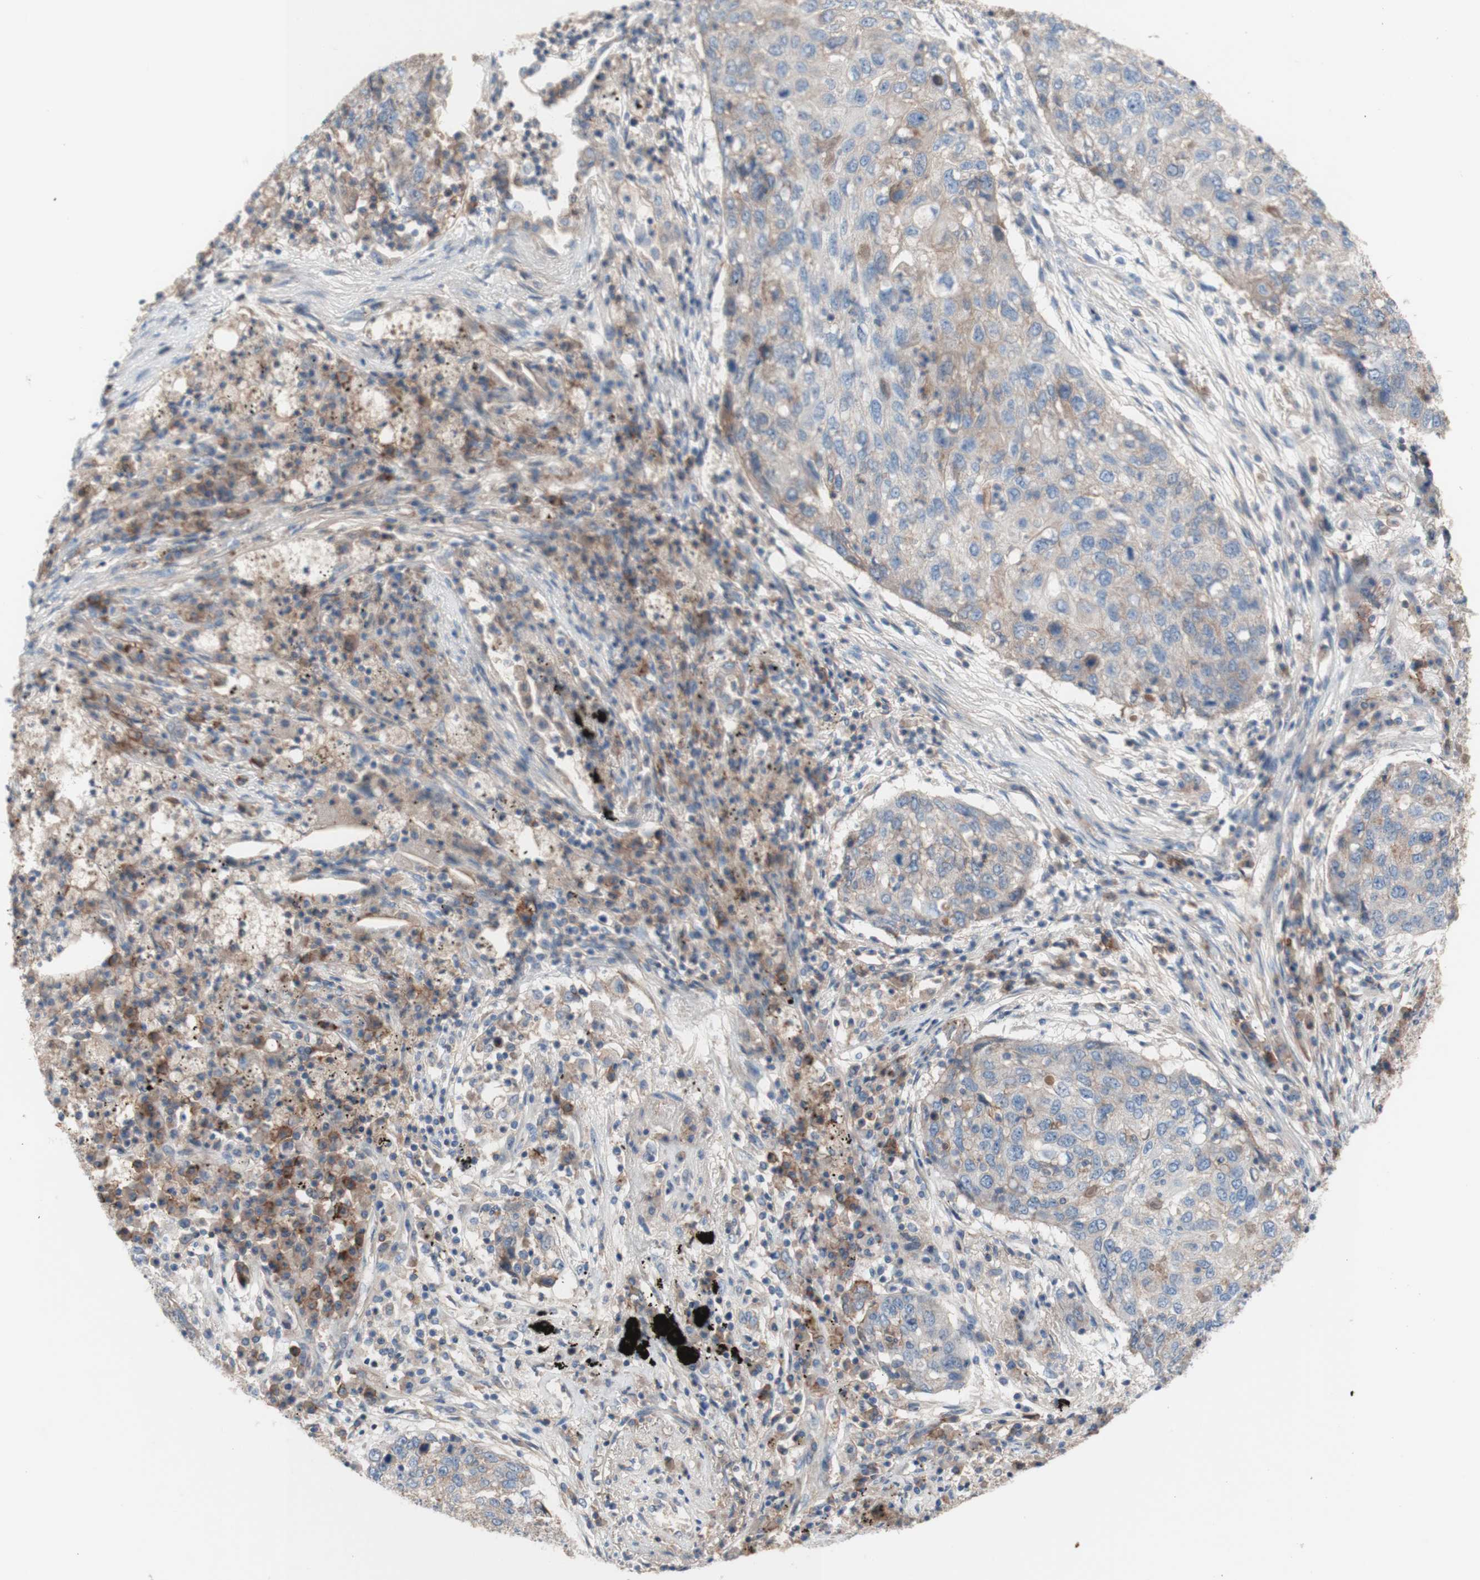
{"staining": {"intensity": "weak", "quantity": ">75%", "location": "cytoplasmic/membranous"}, "tissue": "lung cancer", "cell_type": "Tumor cells", "image_type": "cancer", "snomed": [{"axis": "morphology", "description": "Squamous cell carcinoma, NOS"}, {"axis": "topography", "description": "Lung"}], "caption": "Immunohistochemistry of human lung cancer displays low levels of weak cytoplasmic/membranous staining in about >75% of tumor cells.", "gene": "CD46", "patient": {"sex": "female", "age": 63}}